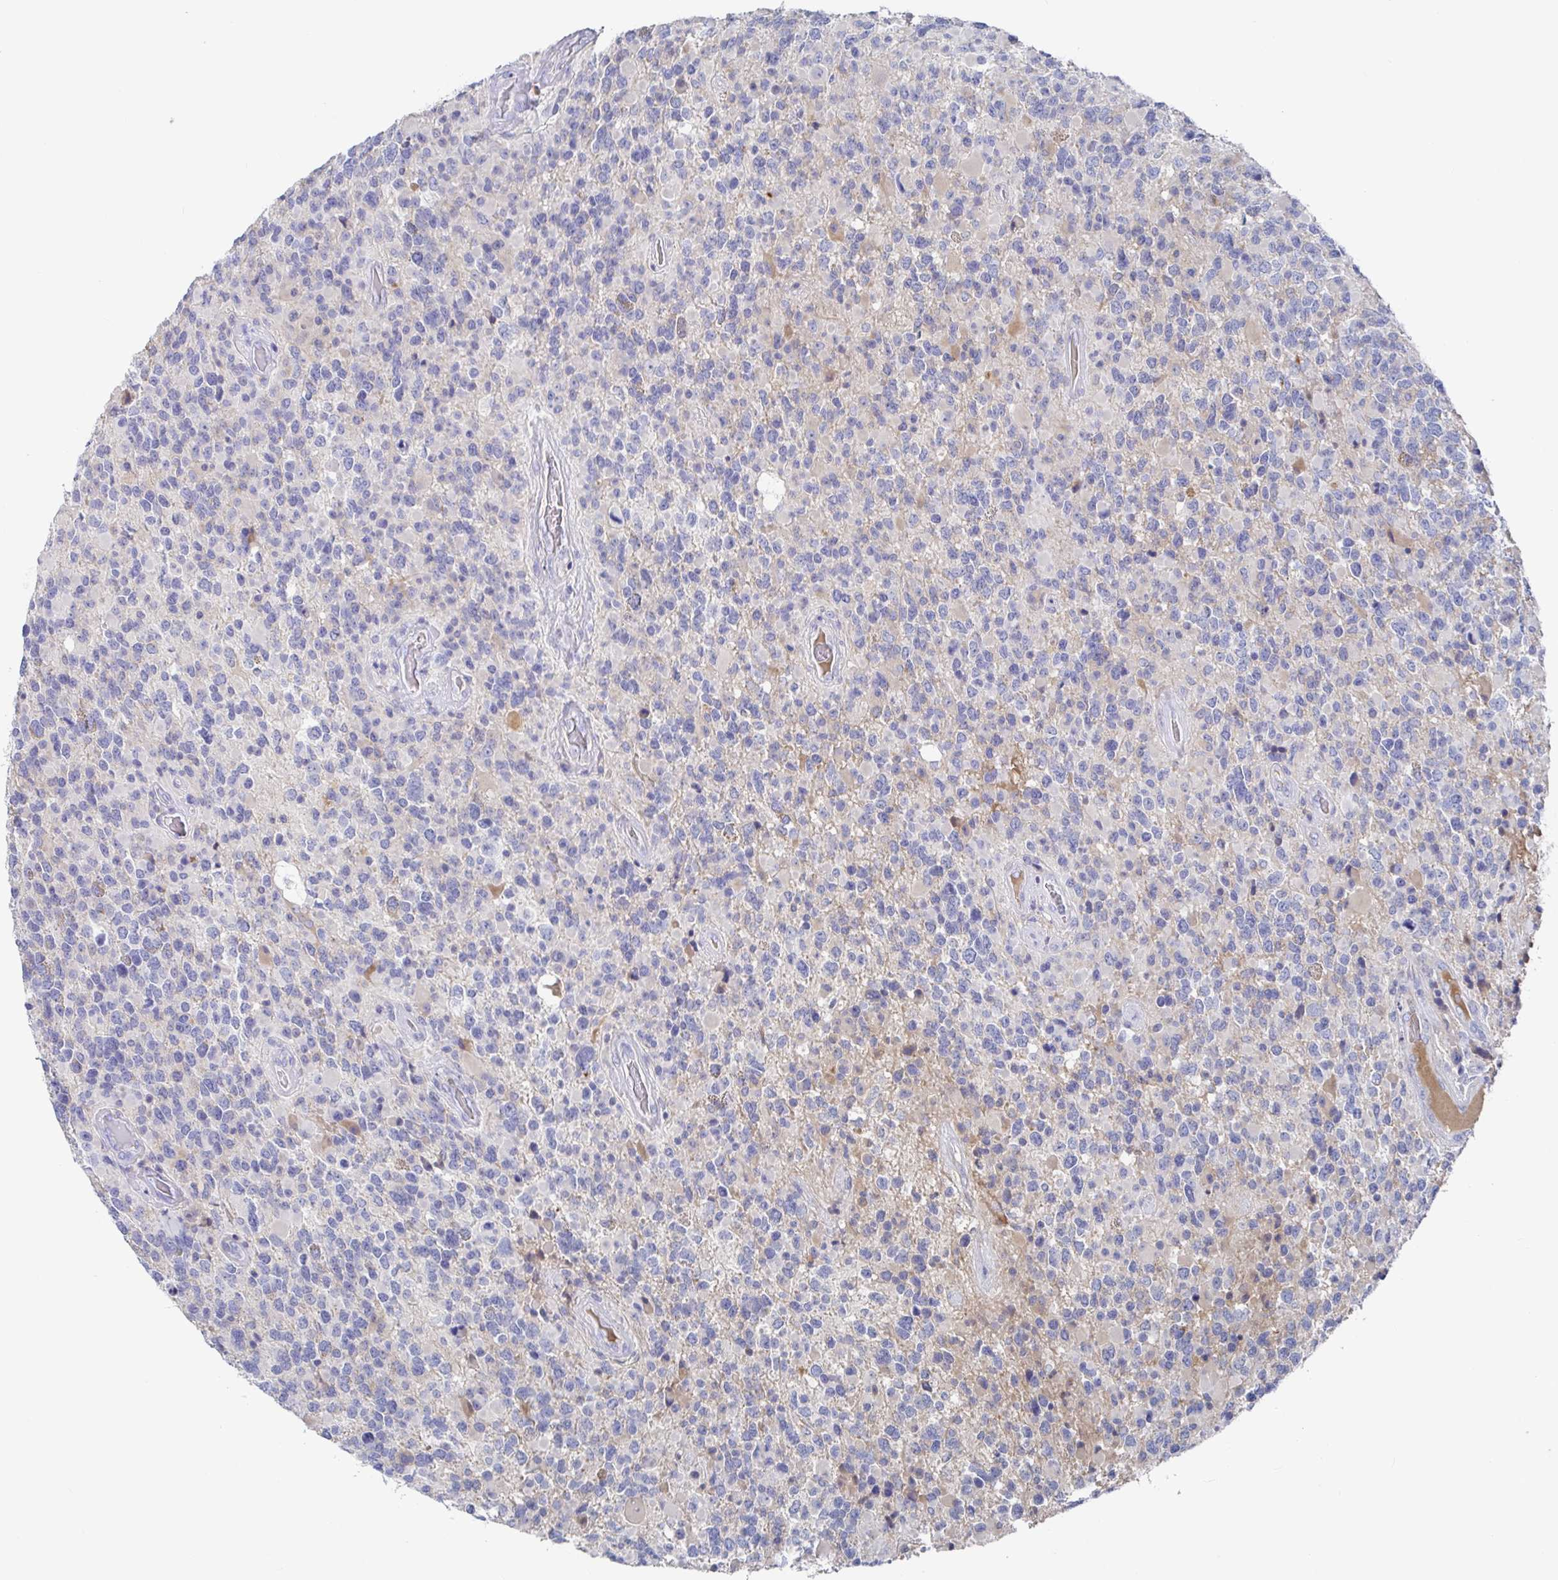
{"staining": {"intensity": "negative", "quantity": "none", "location": "none"}, "tissue": "glioma", "cell_type": "Tumor cells", "image_type": "cancer", "snomed": [{"axis": "morphology", "description": "Glioma, malignant, High grade"}, {"axis": "topography", "description": "Brain"}], "caption": "The IHC micrograph has no significant expression in tumor cells of glioma tissue.", "gene": "GPR148", "patient": {"sex": "female", "age": 40}}